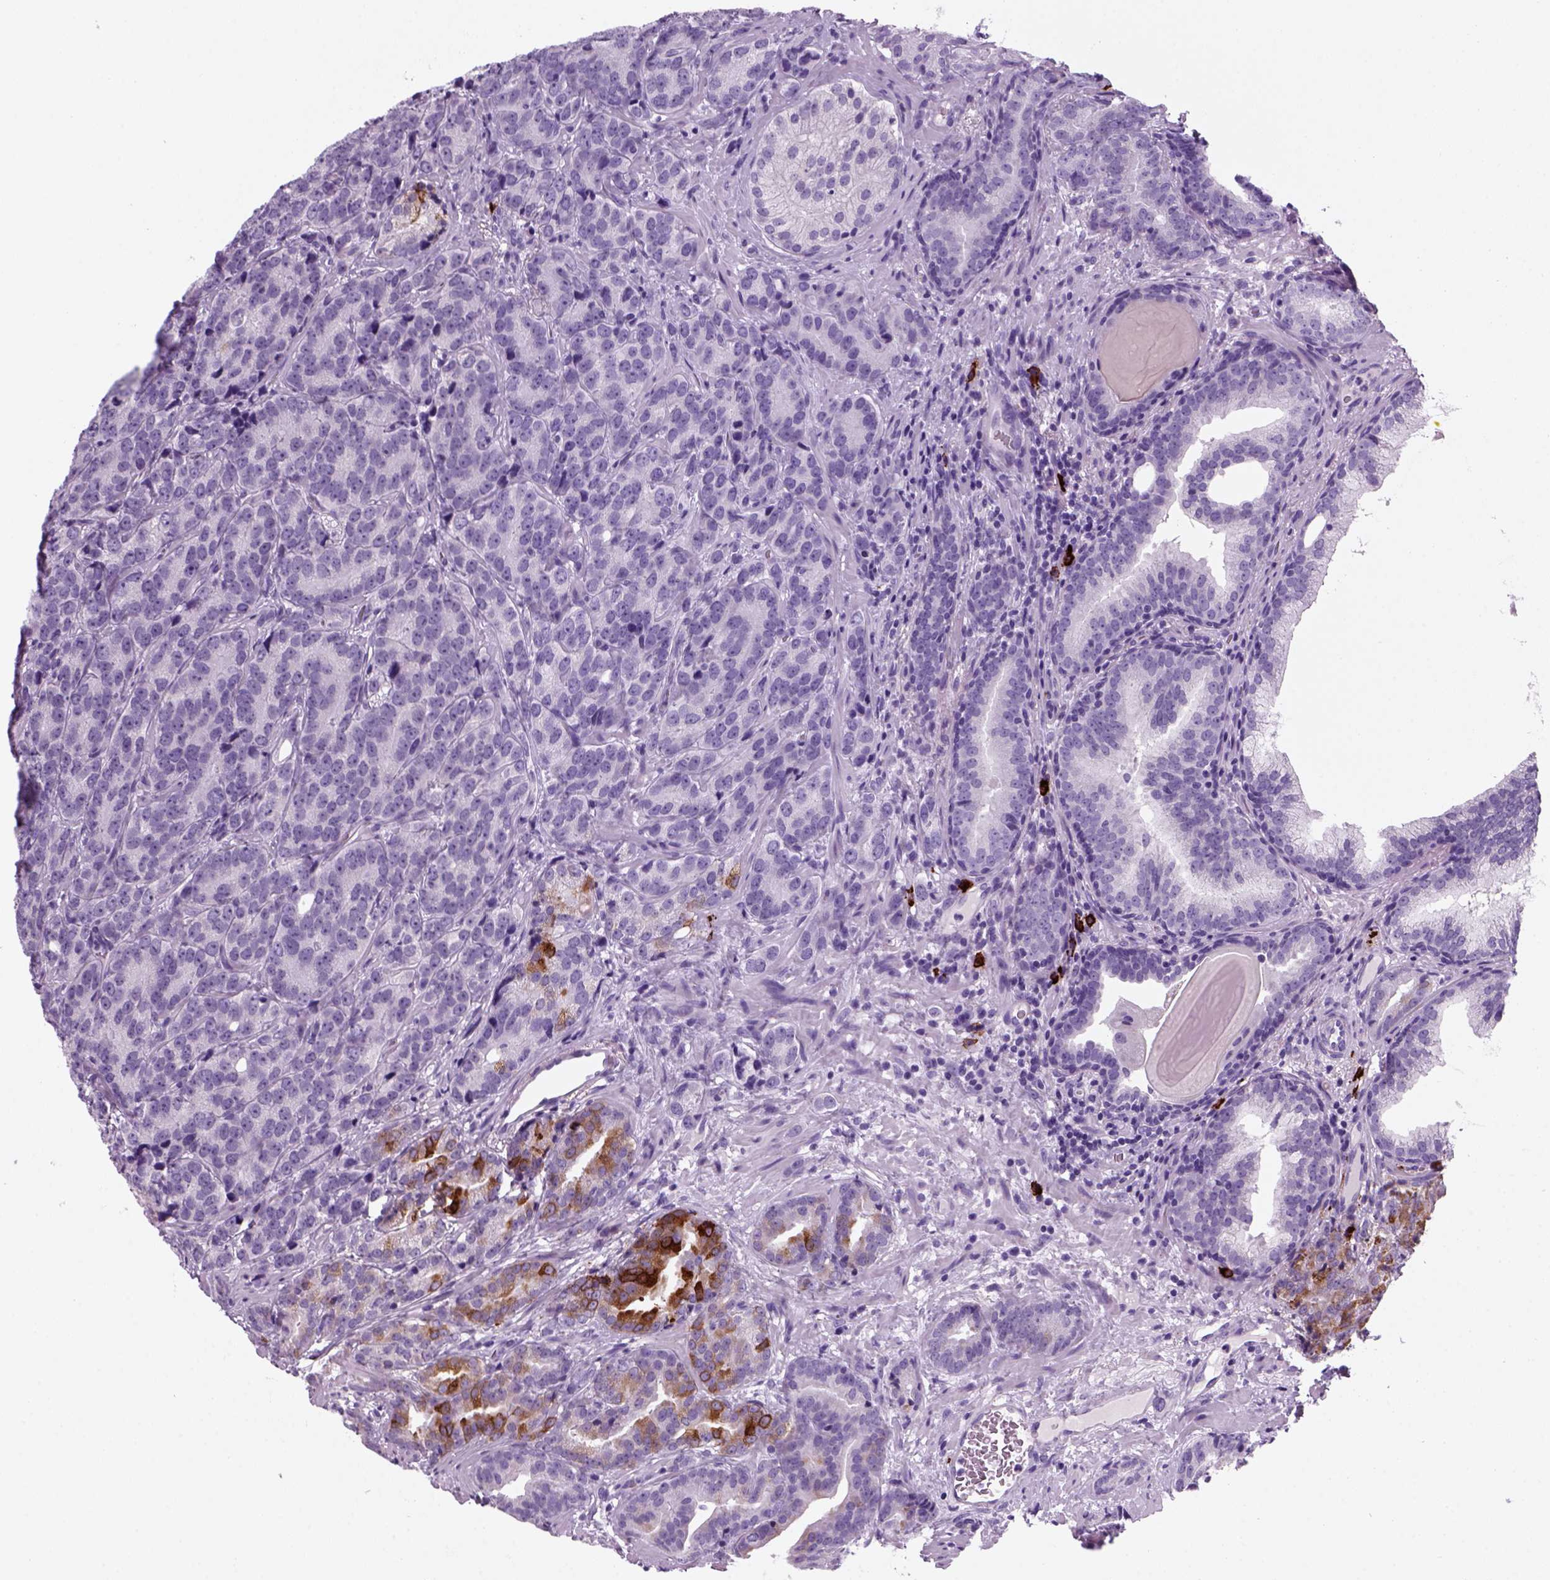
{"staining": {"intensity": "negative", "quantity": "none", "location": "none"}, "tissue": "prostate cancer", "cell_type": "Tumor cells", "image_type": "cancer", "snomed": [{"axis": "morphology", "description": "Adenocarcinoma, NOS"}, {"axis": "topography", "description": "Prostate"}], "caption": "Protein analysis of prostate cancer (adenocarcinoma) shows no significant staining in tumor cells.", "gene": "MZB1", "patient": {"sex": "male", "age": 71}}